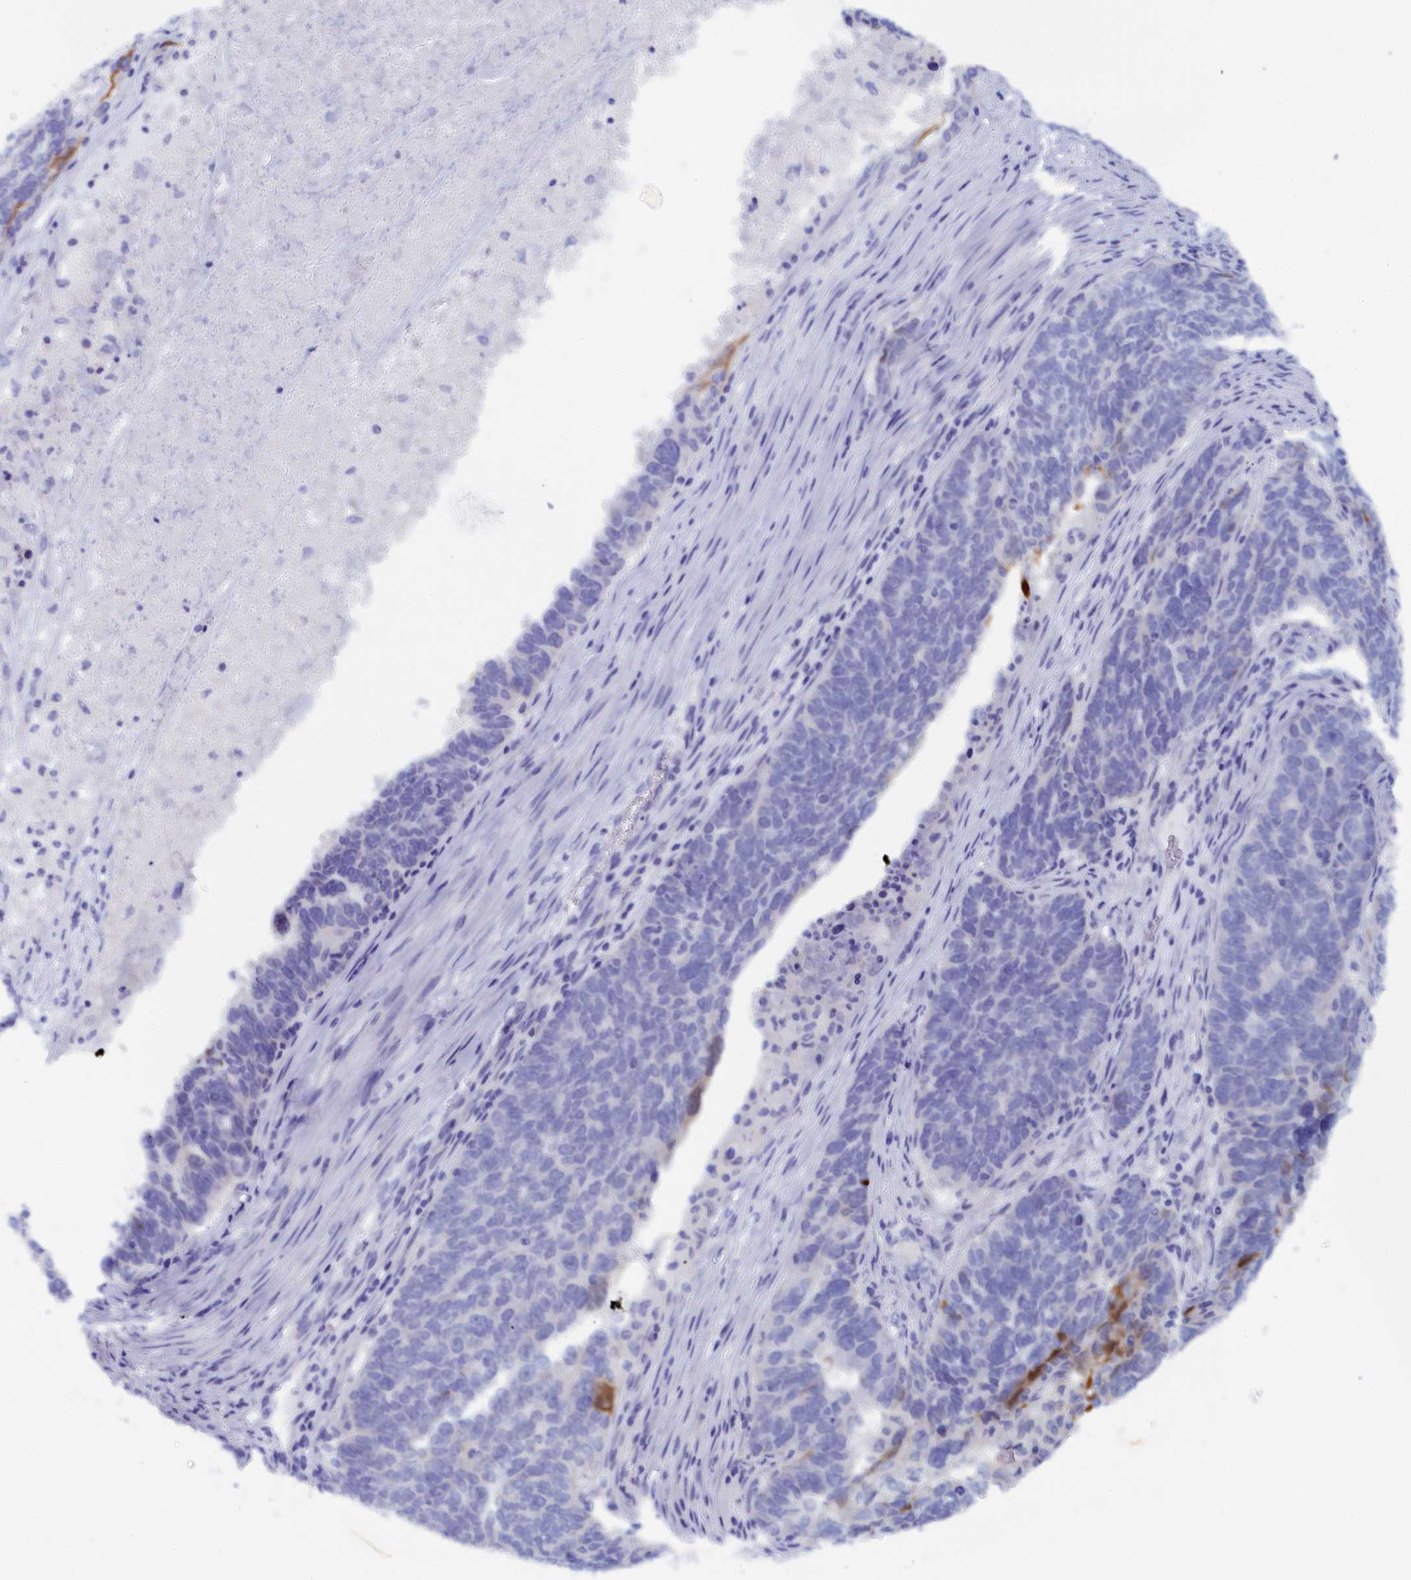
{"staining": {"intensity": "negative", "quantity": "none", "location": "none"}, "tissue": "ovarian cancer", "cell_type": "Tumor cells", "image_type": "cancer", "snomed": [{"axis": "morphology", "description": "Cystadenocarcinoma, serous, NOS"}, {"axis": "topography", "description": "Ovary"}], "caption": "An IHC photomicrograph of ovarian cancer is shown. There is no staining in tumor cells of ovarian cancer. (DAB IHC with hematoxylin counter stain).", "gene": "ANKRD2", "patient": {"sex": "female", "age": 59}}